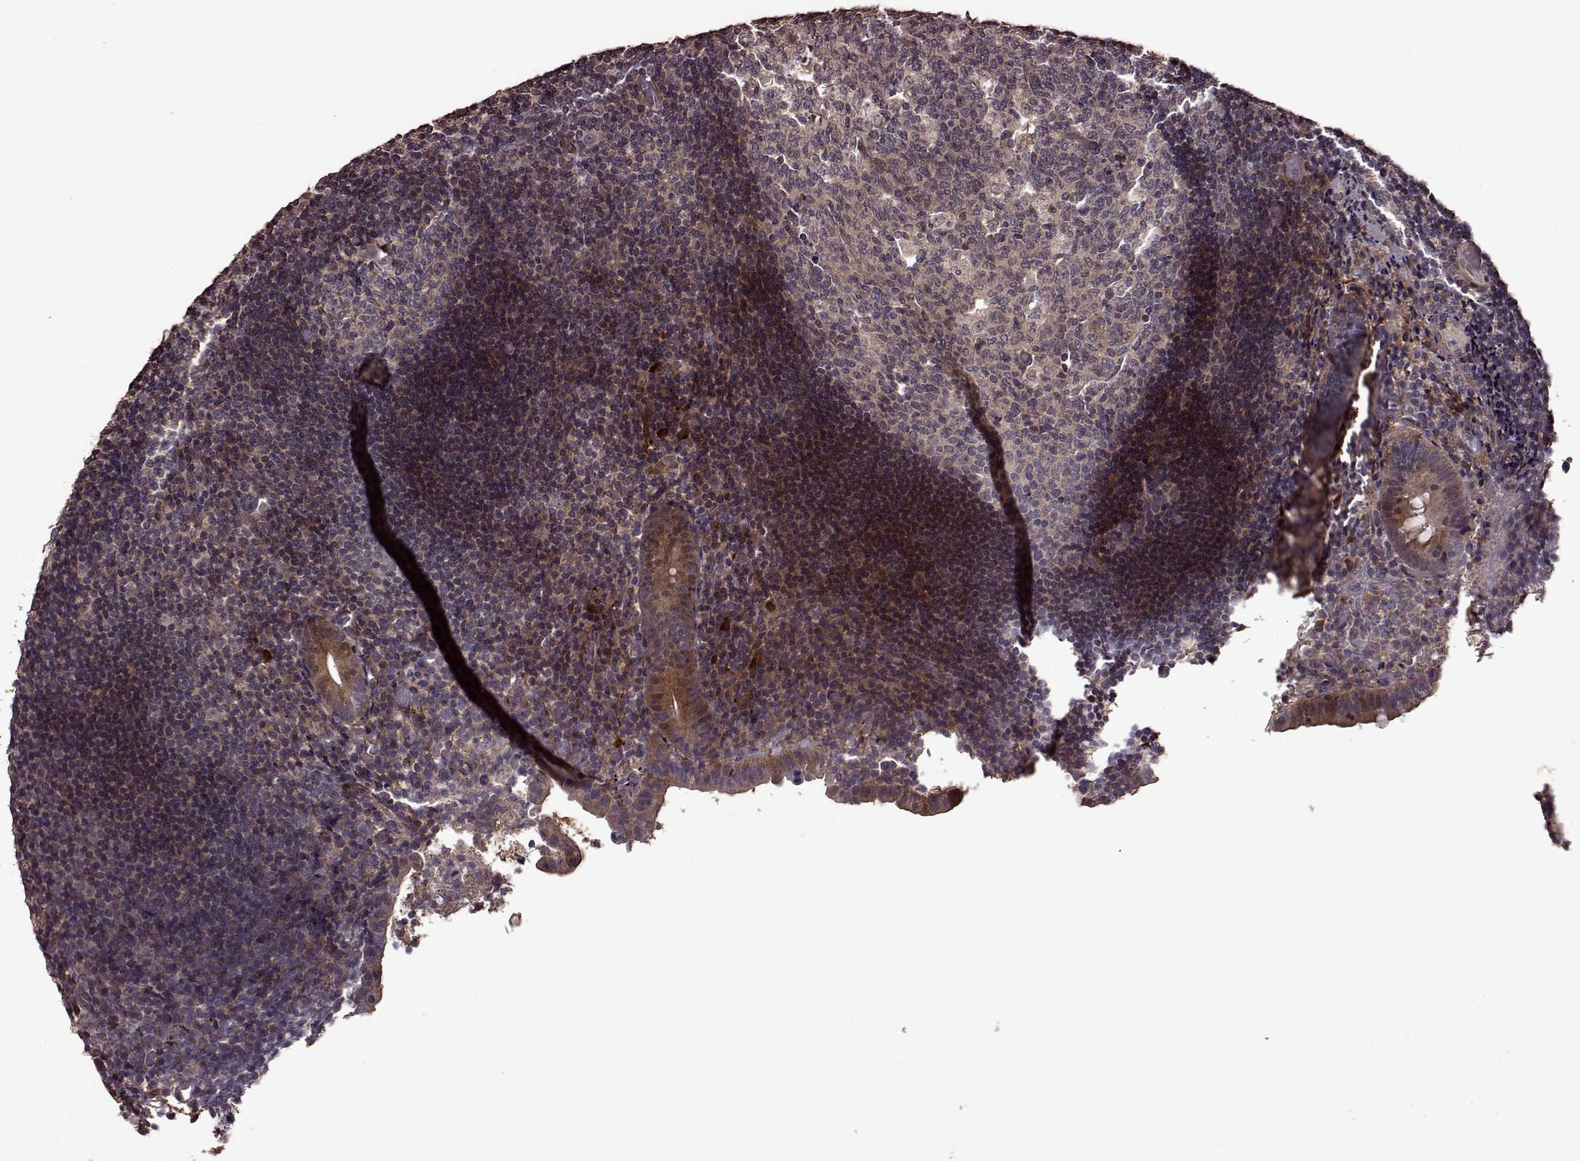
{"staining": {"intensity": "strong", "quantity": ">75%", "location": "cytoplasmic/membranous"}, "tissue": "appendix", "cell_type": "Glandular cells", "image_type": "normal", "snomed": [{"axis": "morphology", "description": "Normal tissue, NOS"}, {"axis": "topography", "description": "Appendix"}], "caption": "This image reveals normal appendix stained with immunohistochemistry (IHC) to label a protein in brown. The cytoplasmic/membranous of glandular cells show strong positivity for the protein. Nuclei are counter-stained blue.", "gene": "FBXW11", "patient": {"sex": "female", "age": 32}}